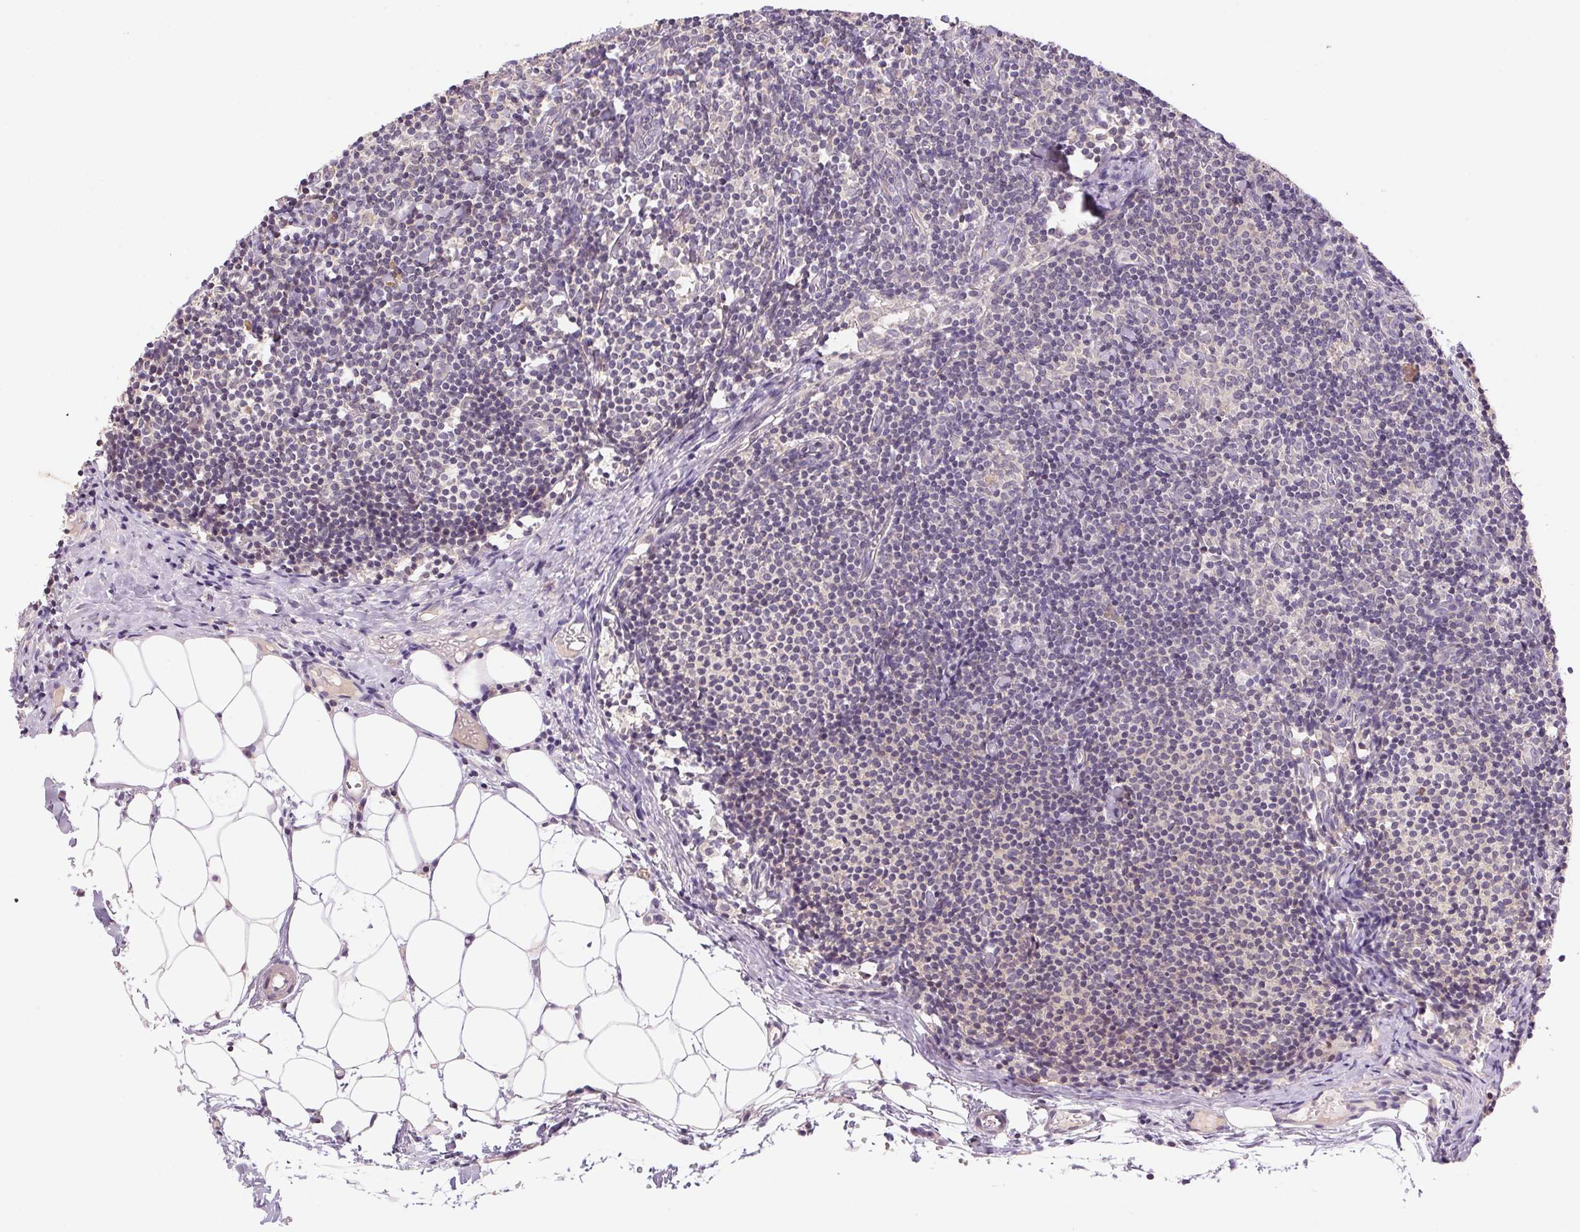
{"staining": {"intensity": "moderate", "quantity": ">75%", "location": "cytoplasmic/membranous"}, "tissue": "lymph node", "cell_type": "Germinal center cells", "image_type": "normal", "snomed": [{"axis": "morphology", "description": "Normal tissue, NOS"}, {"axis": "topography", "description": "Lymph node"}], "caption": "Unremarkable lymph node displays moderate cytoplasmic/membranous staining in about >75% of germinal center cells, visualized by immunohistochemistry.", "gene": "BNIP5", "patient": {"sex": "female", "age": 41}}